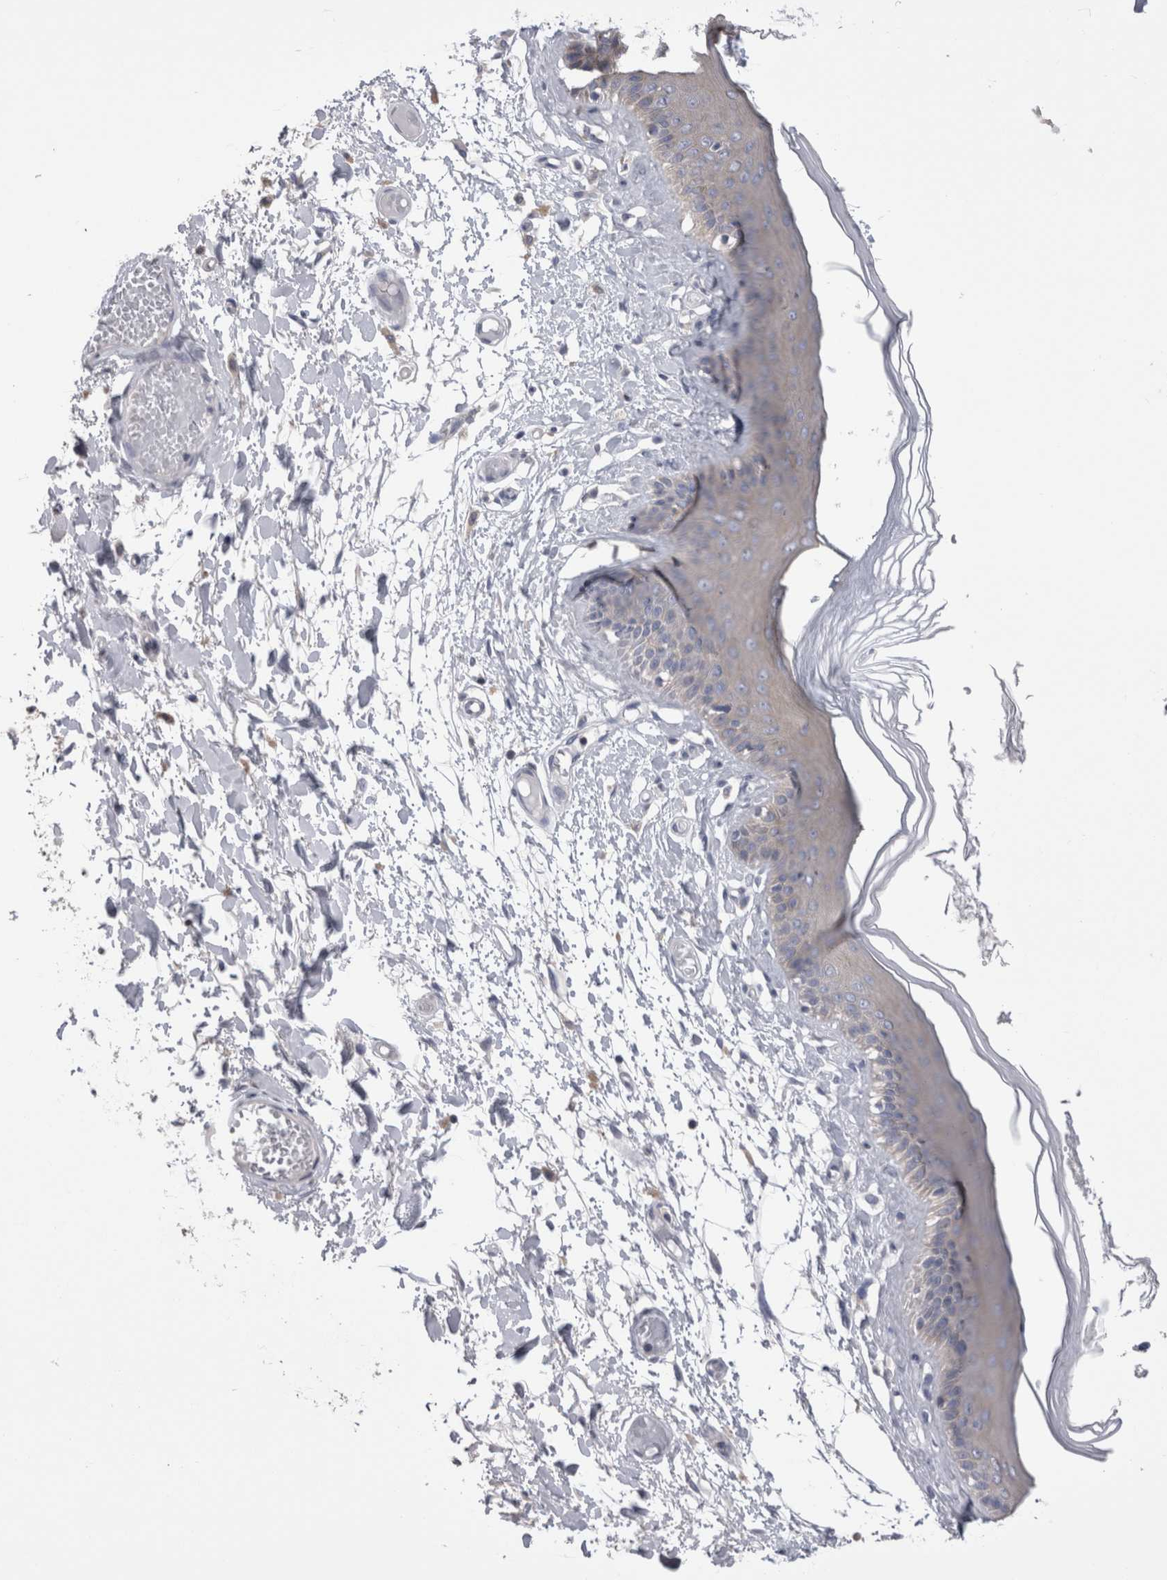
{"staining": {"intensity": "weak", "quantity": "25%-75%", "location": "cytoplasmic/membranous"}, "tissue": "skin", "cell_type": "Epidermal cells", "image_type": "normal", "snomed": [{"axis": "morphology", "description": "Normal tissue, NOS"}, {"axis": "topography", "description": "Vulva"}], "caption": "Immunohistochemistry histopathology image of benign skin: skin stained using IHC shows low levels of weak protein expression localized specifically in the cytoplasmic/membranous of epidermal cells, appearing as a cytoplasmic/membranous brown color.", "gene": "DCTN6", "patient": {"sex": "female", "age": 73}}